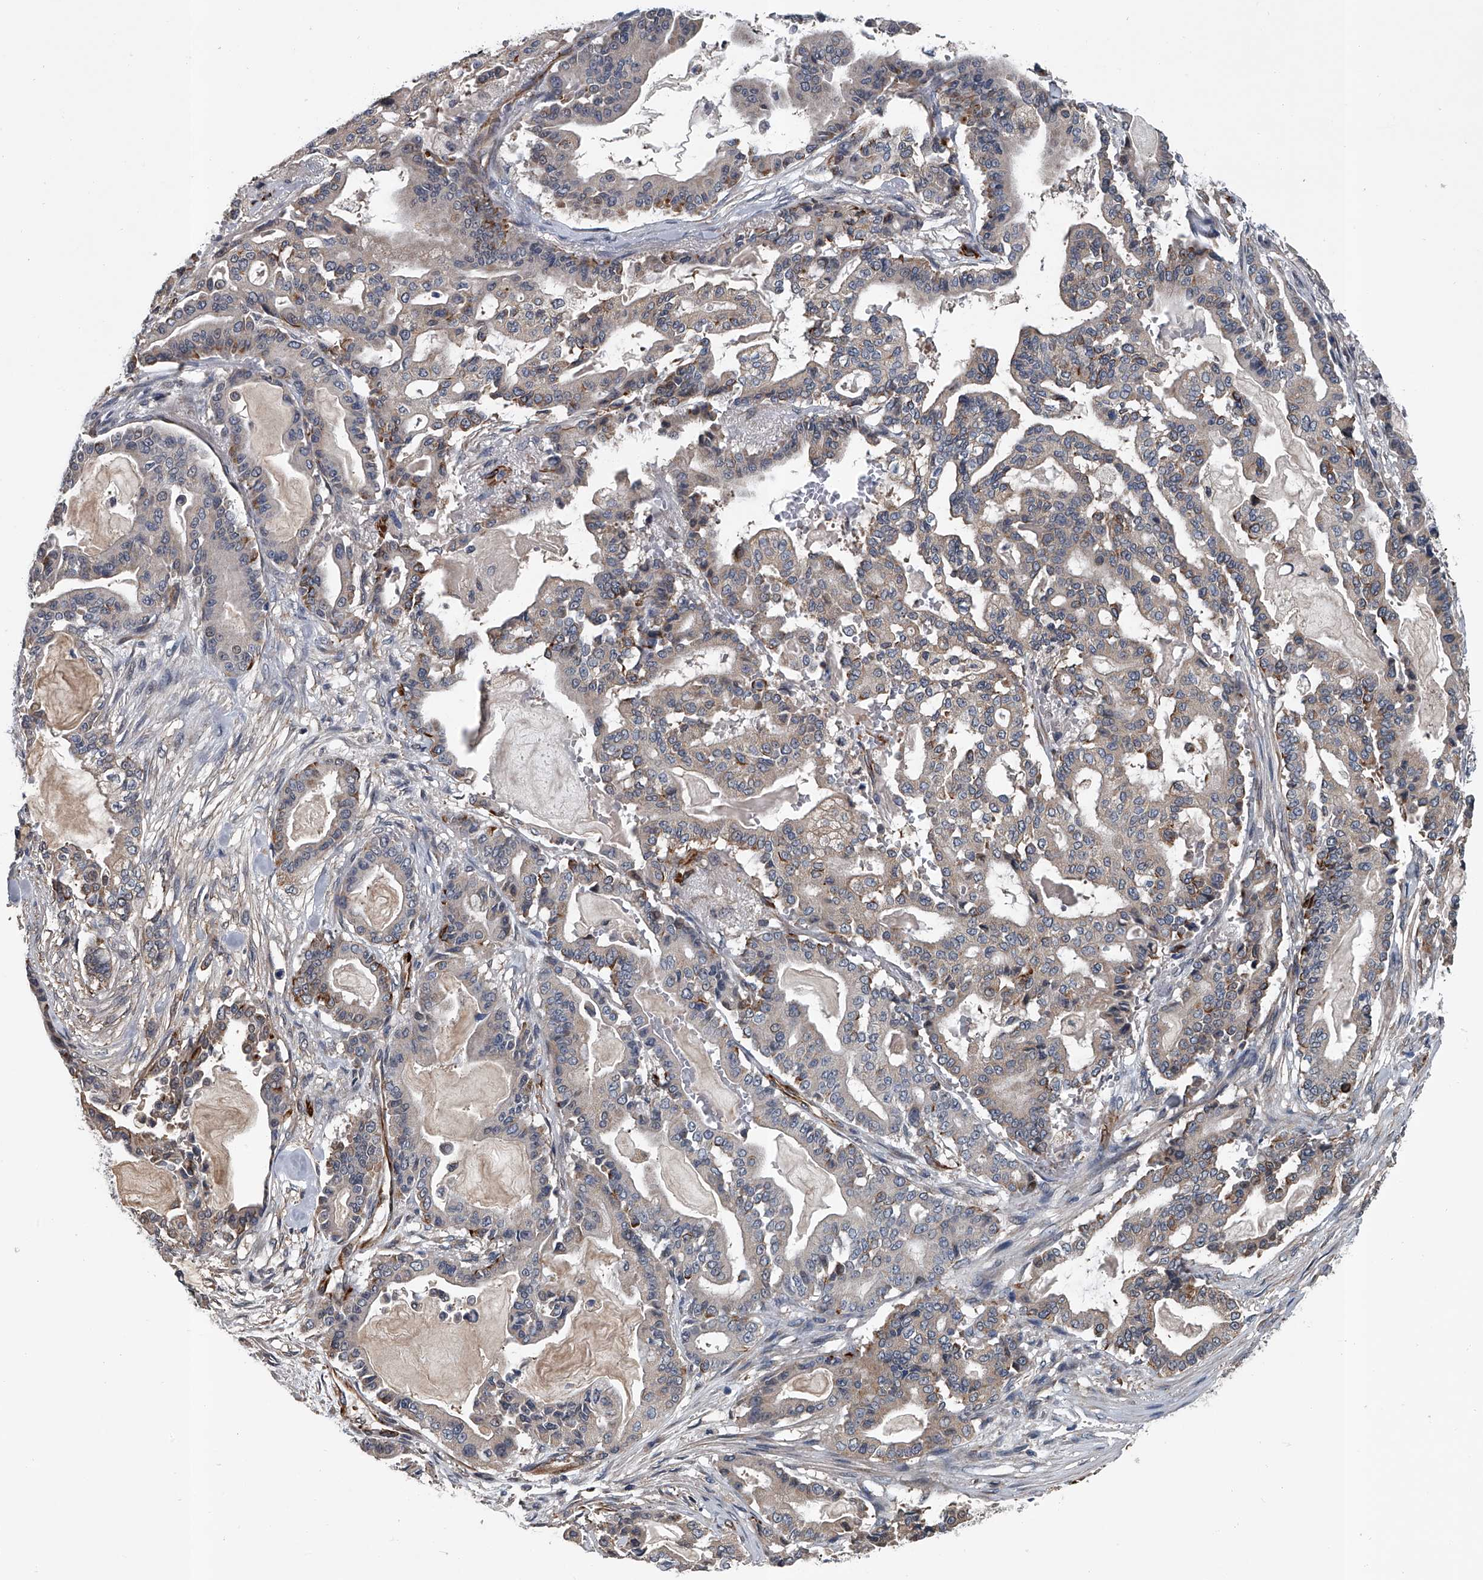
{"staining": {"intensity": "weak", "quantity": "<25%", "location": "cytoplasmic/membranous"}, "tissue": "pancreatic cancer", "cell_type": "Tumor cells", "image_type": "cancer", "snomed": [{"axis": "morphology", "description": "Adenocarcinoma, NOS"}, {"axis": "topography", "description": "Pancreas"}], "caption": "An immunohistochemistry photomicrograph of pancreatic adenocarcinoma is shown. There is no staining in tumor cells of pancreatic adenocarcinoma.", "gene": "LDLRAD2", "patient": {"sex": "male", "age": 63}}